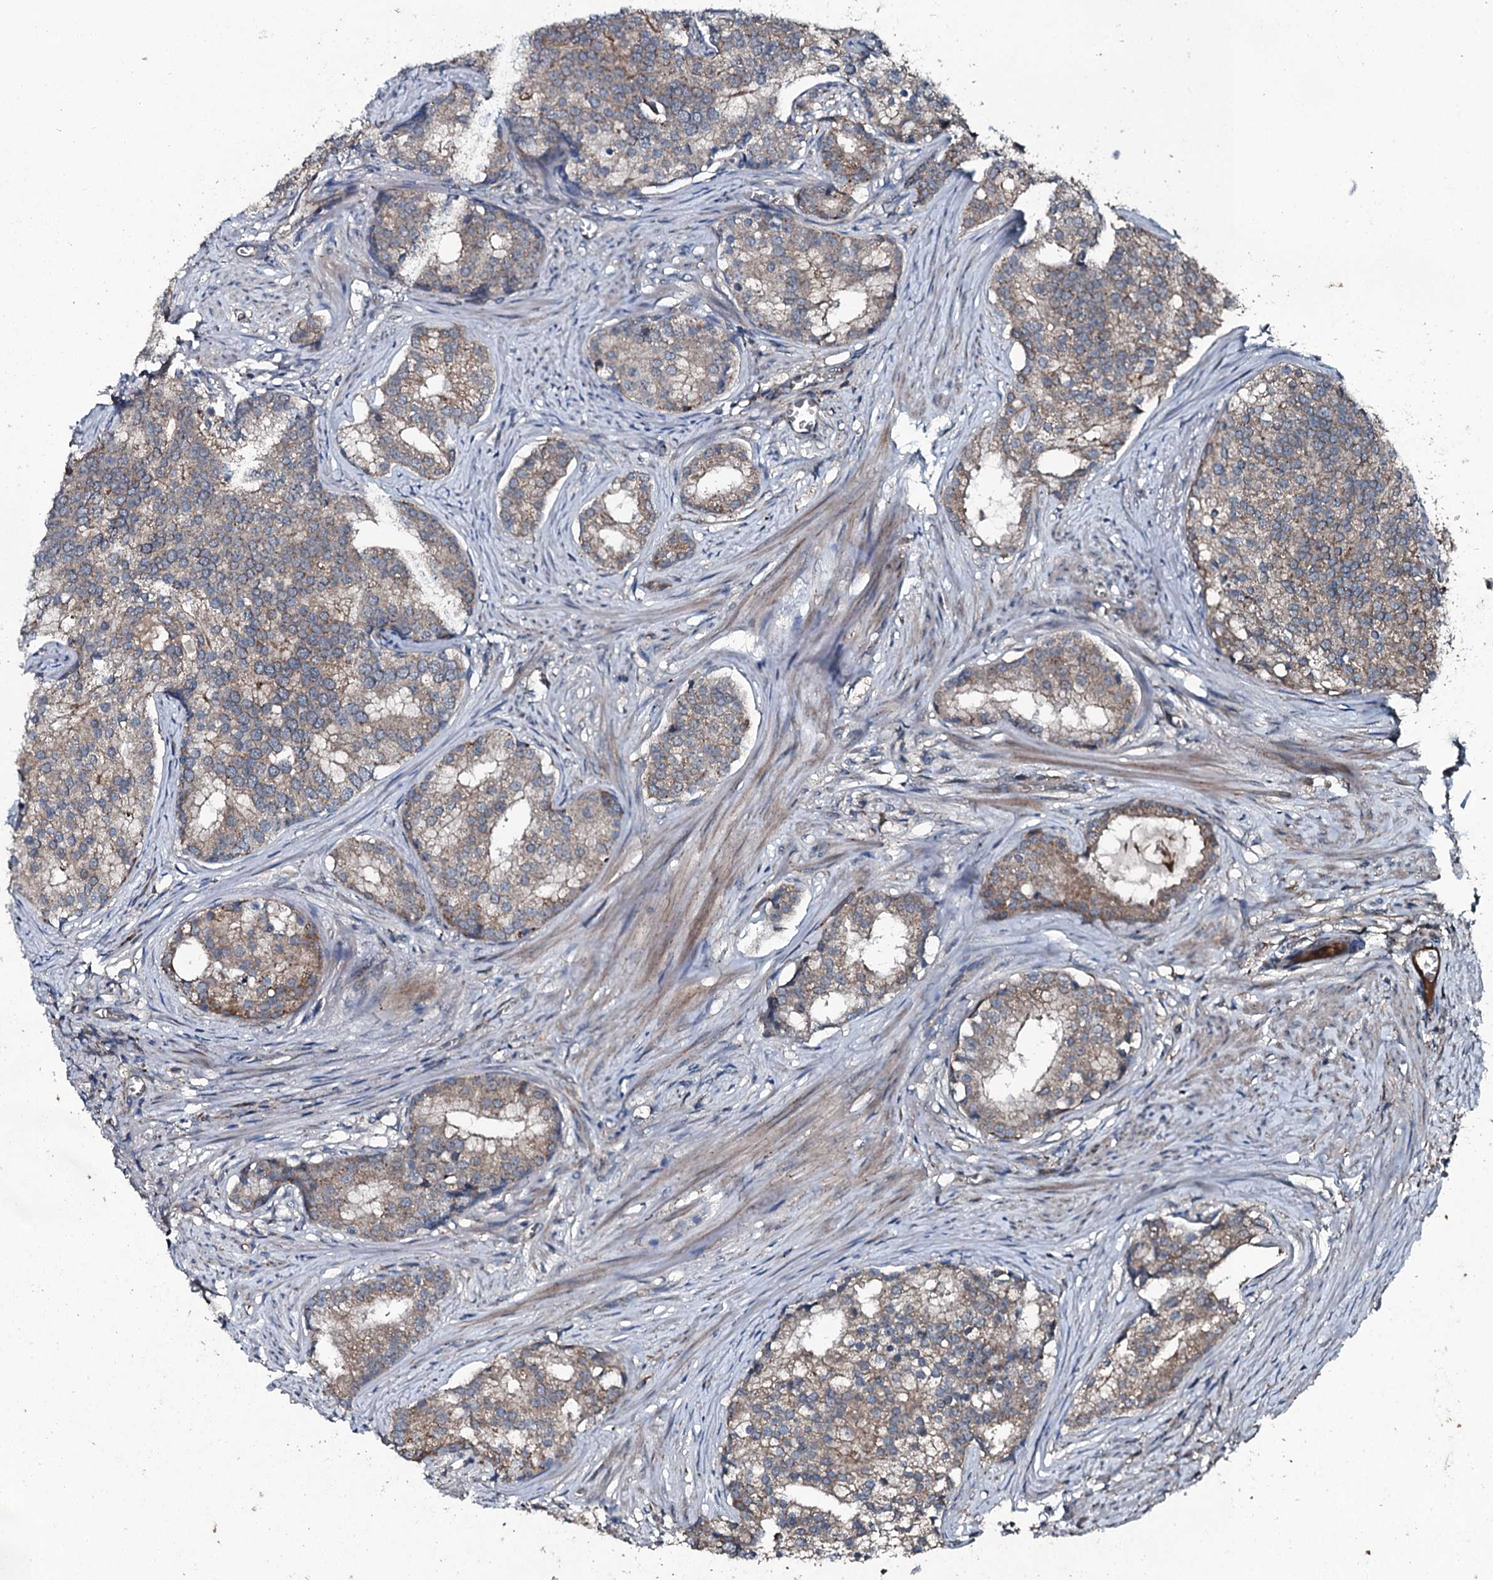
{"staining": {"intensity": "weak", "quantity": "25%-75%", "location": "cytoplasmic/membranous"}, "tissue": "prostate cancer", "cell_type": "Tumor cells", "image_type": "cancer", "snomed": [{"axis": "morphology", "description": "Adenocarcinoma, Low grade"}, {"axis": "topography", "description": "Prostate"}], "caption": "Immunohistochemistry (DAB) staining of human prostate cancer (adenocarcinoma (low-grade)) displays weak cytoplasmic/membranous protein staining in about 25%-75% of tumor cells.", "gene": "TRIM7", "patient": {"sex": "male", "age": 71}}